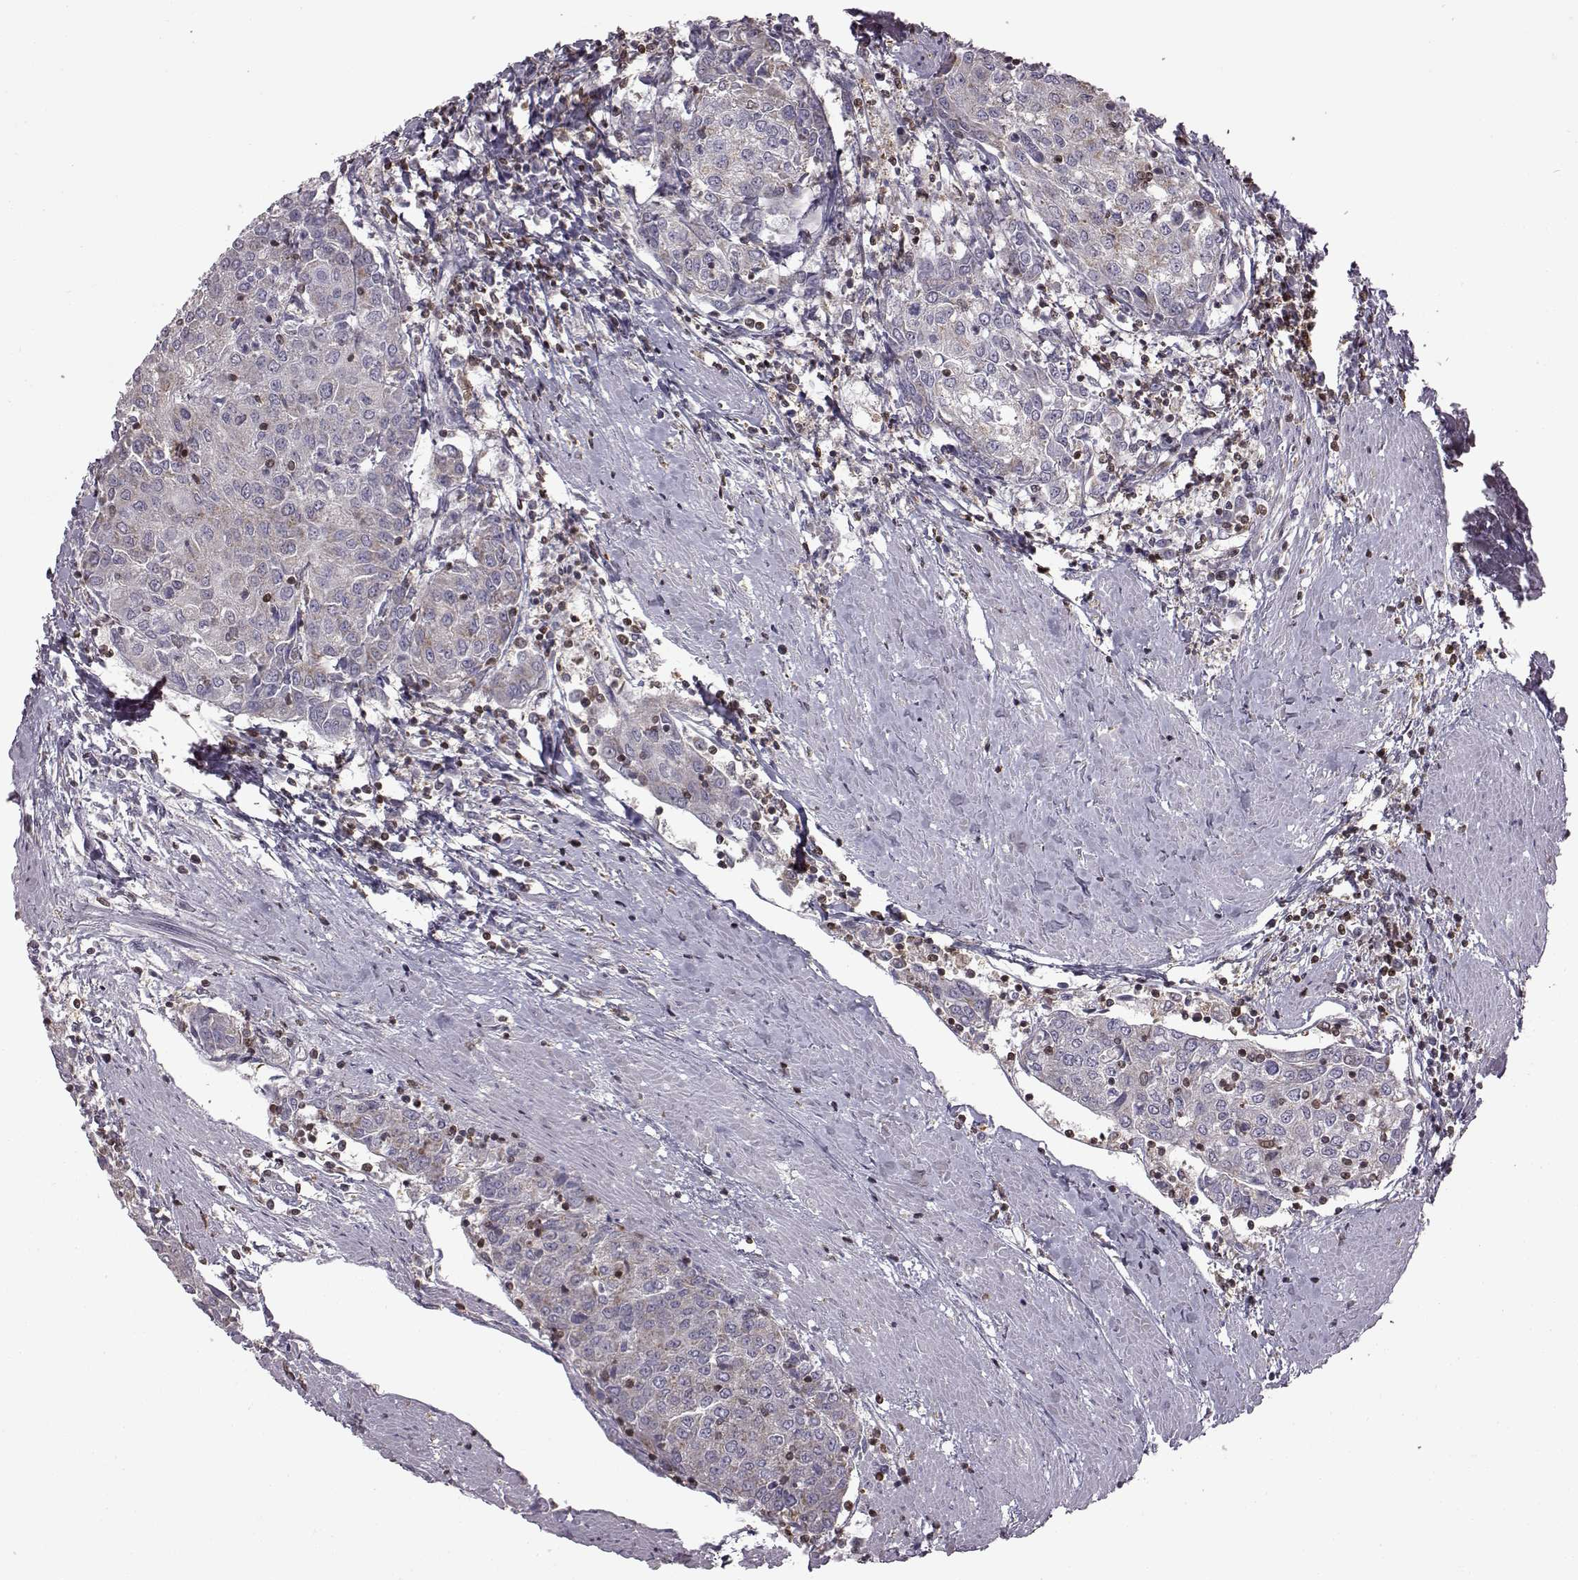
{"staining": {"intensity": "negative", "quantity": "none", "location": "none"}, "tissue": "urothelial cancer", "cell_type": "Tumor cells", "image_type": "cancer", "snomed": [{"axis": "morphology", "description": "Urothelial carcinoma, High grade"}, {"axis": "topography", "description": "Urinary bladder"}], "caption": "Histopathology image shows no protein positivity in tumor cells of urothelial cancer tissue. The staining was performed using DAB to visualize the protein expression in brown, while the nuclei were stained in blue with hematoxylin (Magnification: 20x).", "gene": "DOK2", "patient": {"sex": "female", "age": 85}}